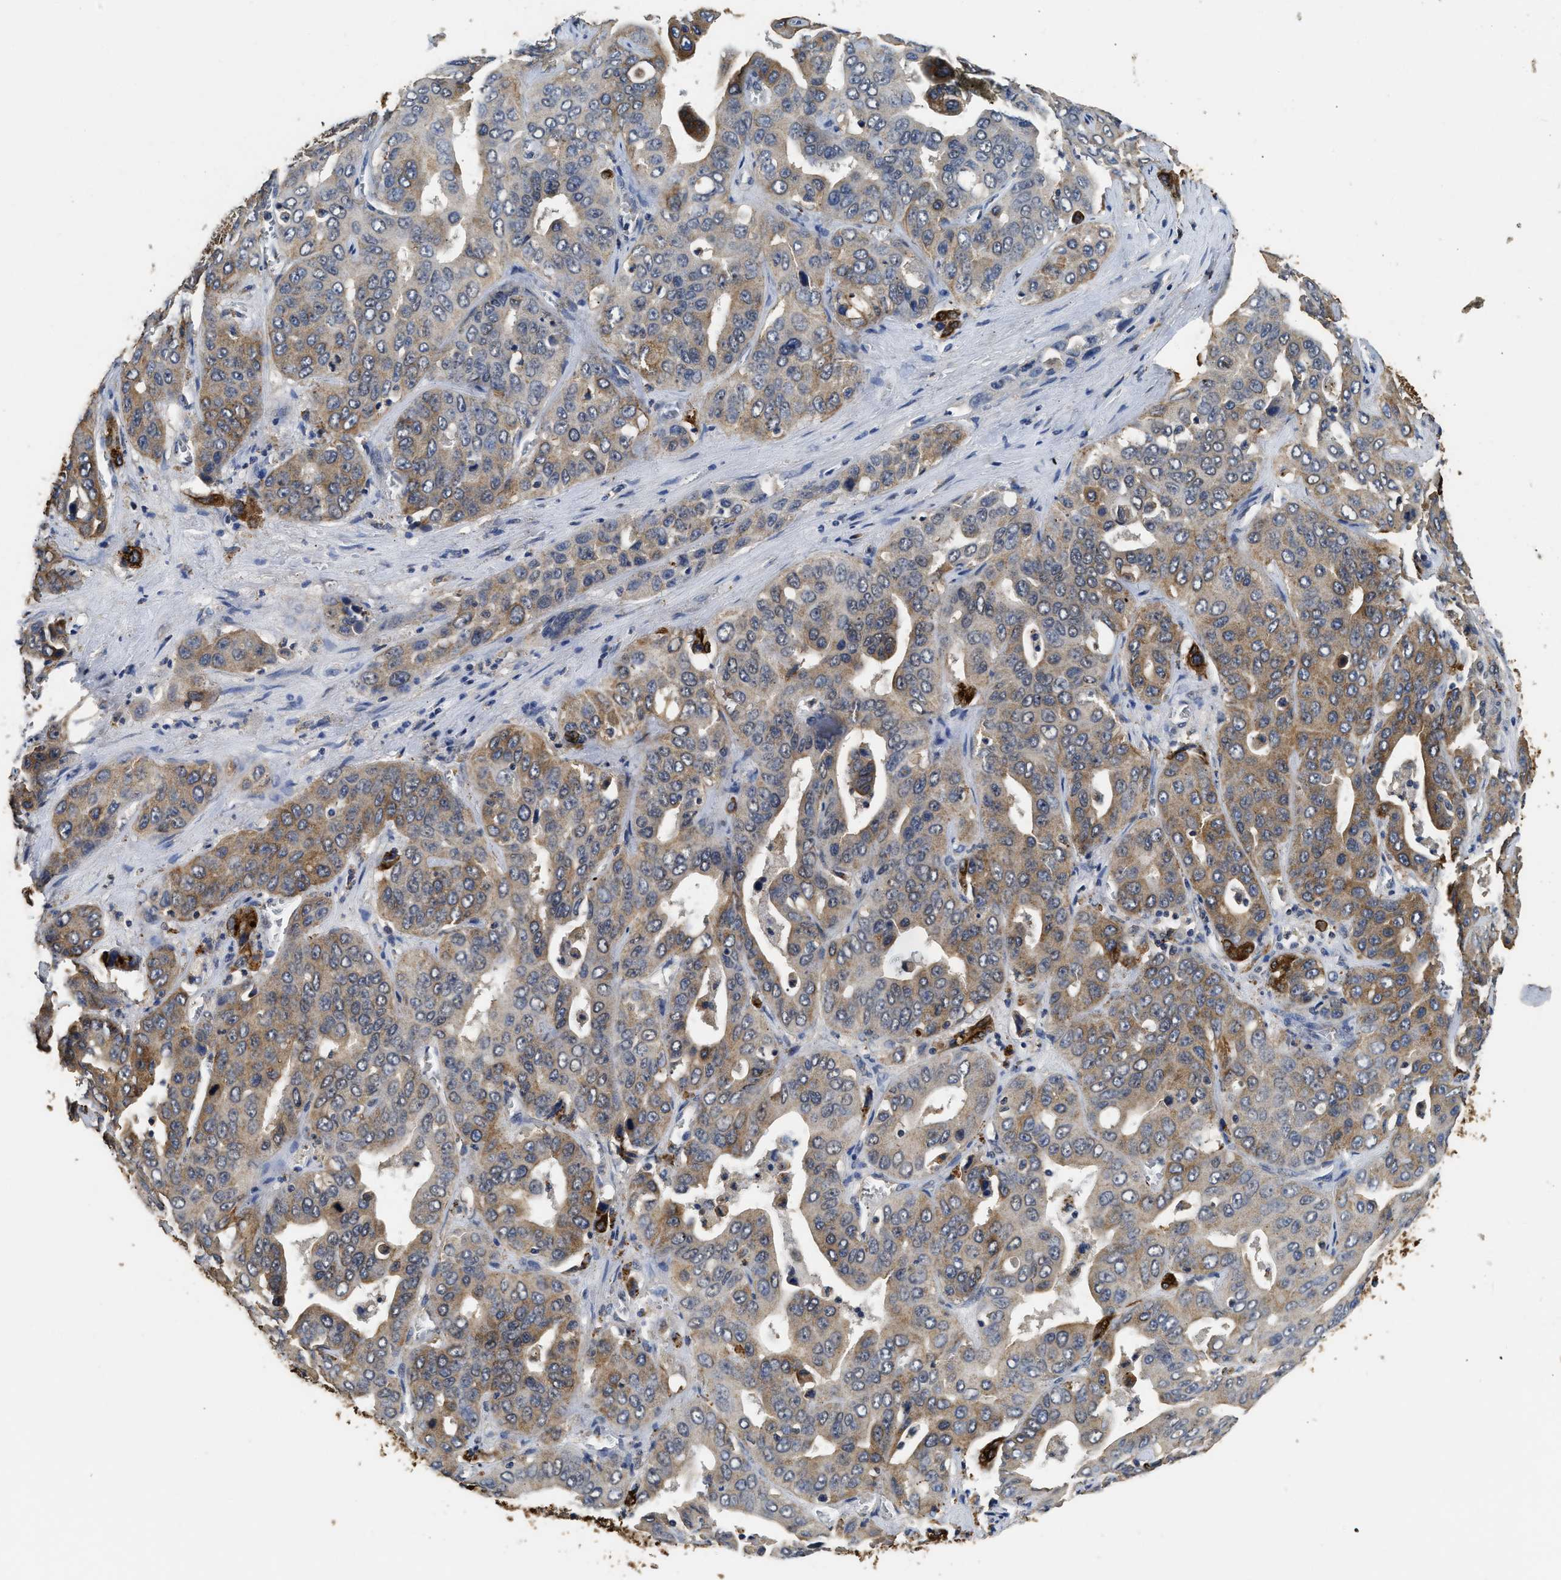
{"staining": {"intensity": "moderate", "quantity": ">75%", "location": "cytoplasmic/membranous"}, "tissue": "liver cancer", "cell_type": "Tumor cells", "image_type": "cancer", "snomed": [{"axis": "morphology", "description": "Cholangiocarcinoma"}, {"axis": "topography", "description": "Liver"}], "caption": "Protein expression analysis of cholangiocarcinoma (liver) shows moderate cytoplasmic/membranous positivity in about >75% of tumor cells.", "gene": "CTNNA1", "patient": {"sex": "female", "age": 52}}